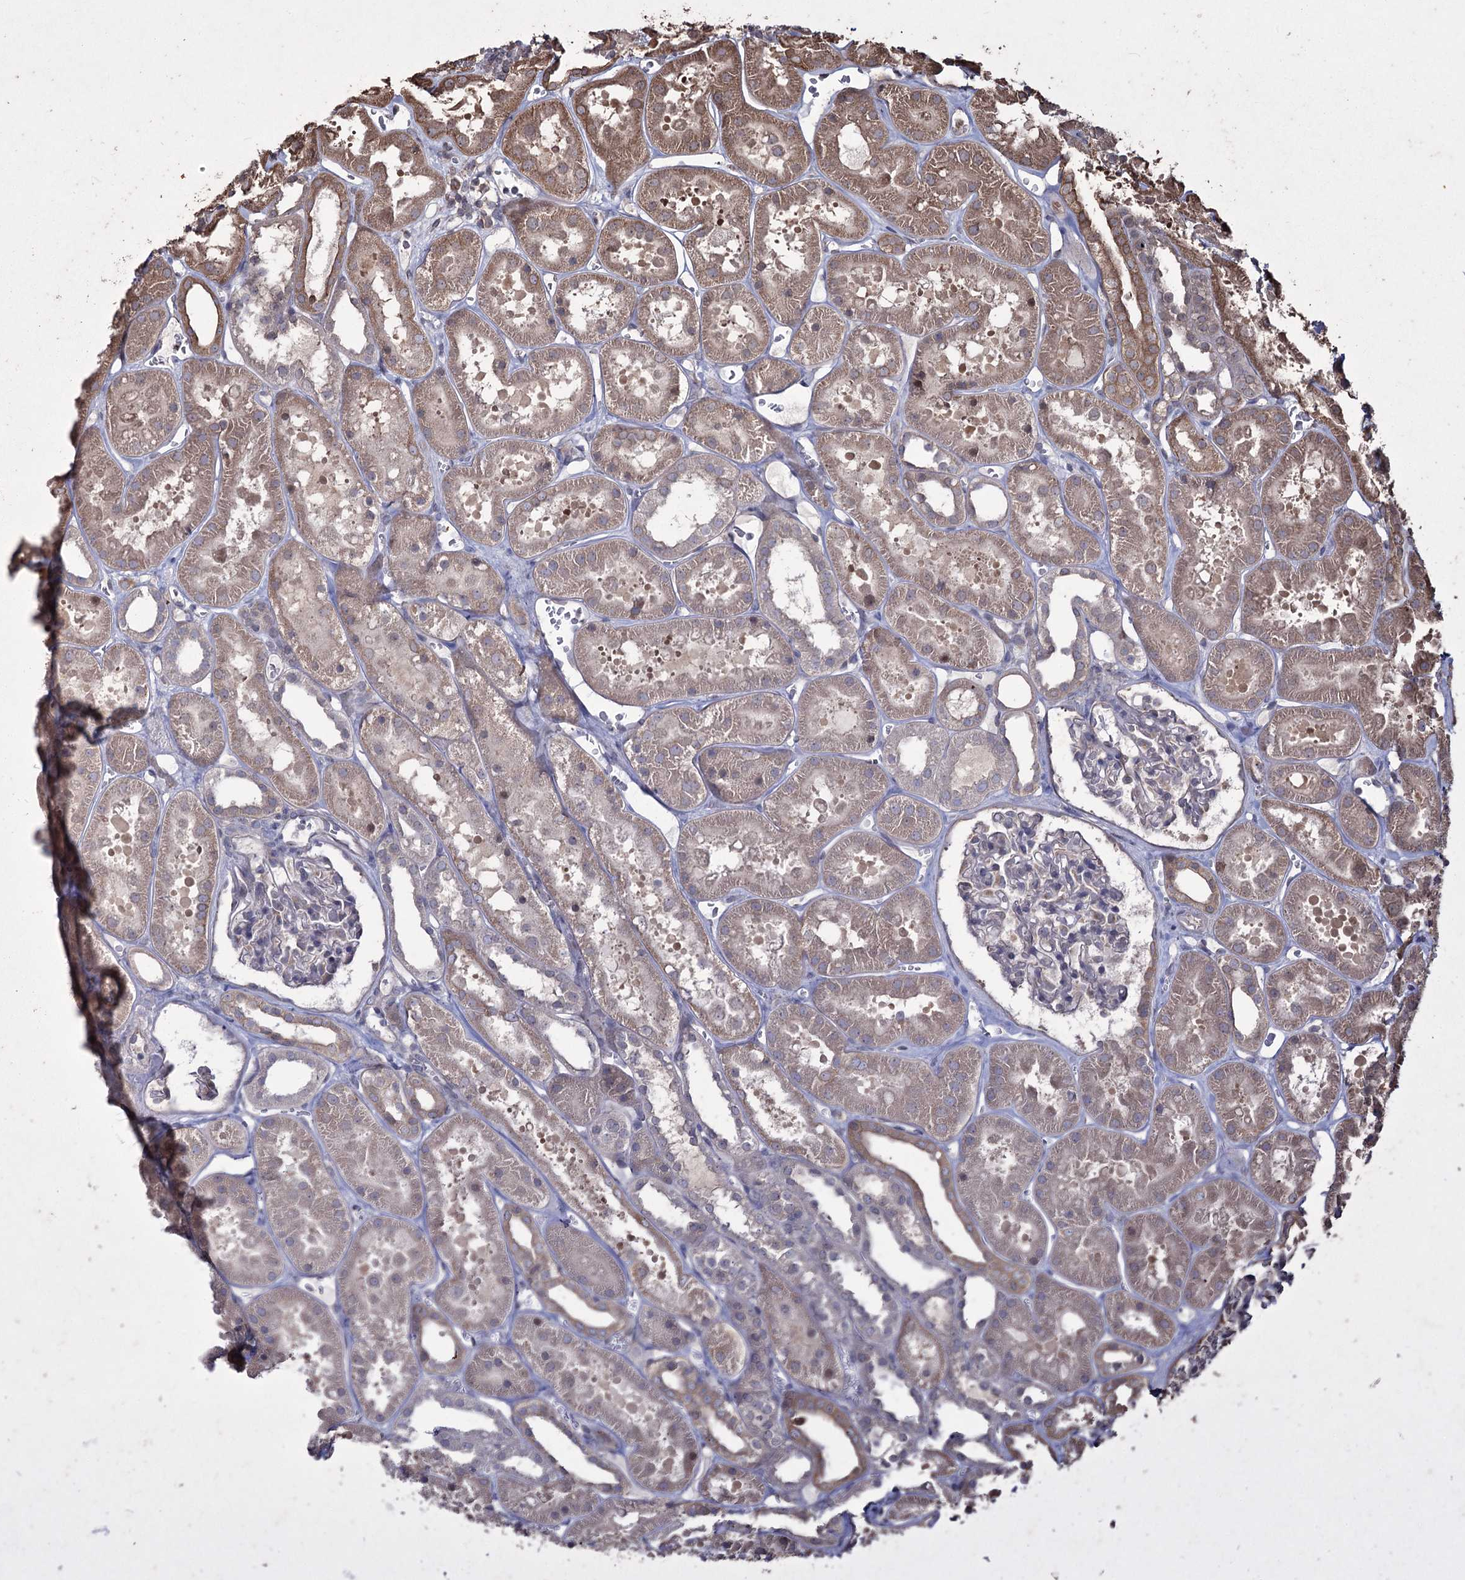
{"staining": {"intensity": "negative", "quantity": "none", "location": "none"}, "tissue": "kidney", "cell_type": "Cells in glomeruli", "image_type": "normal", "snomed": [{"axis": "morphology", "description": "Normal tissue, NOS"}, {"axis": "topography", "description": "Kidney"}], "caption": "Immunohistochemical staining of normal kidney displays no significant expression in cells in glomeruli.", "gene": "PRC1", "patient": {"sex": "female", "age": 41}}